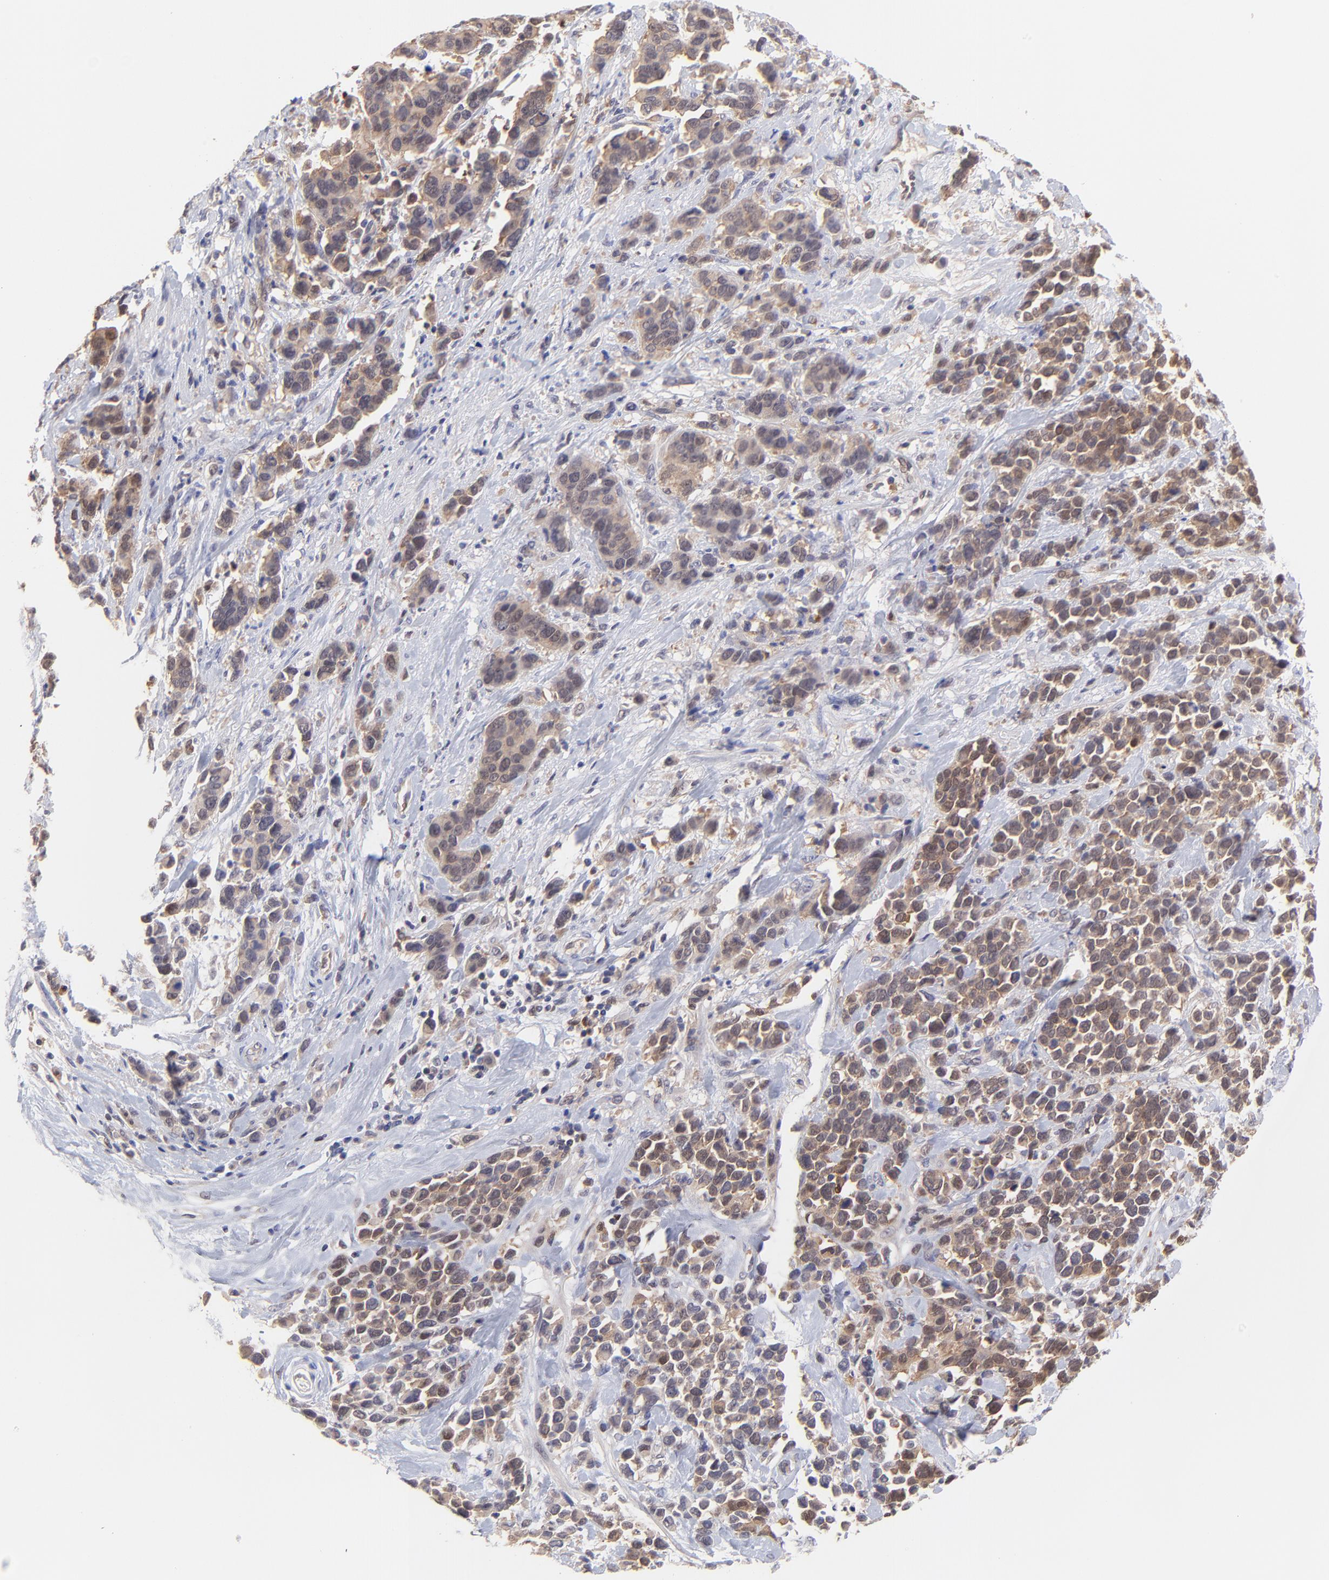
{"staining": {"intensity": "weak", "quantity": "25%-75%", "location": "cytoplasmic/membranous,nuclear"}, "tissue": "stomach cancer", "cell_type": "Tumor cells", "image_type": "cancer", "snomed": [{"axis": "morphology", "description": "Adenocarcinoma, NOS"}, {"axis": "topography", "description": "Stomach, upper"}], "caption": "This image demonstrates immunohistochemistry (IHC) staining of stomach cancer, with low weak cytoplasmic/membranous and nuclear positivity in approximately 25%-75% of tumor cells.", "gene": "HYAL1", "patient": {"sex": "male", "age": 71}}